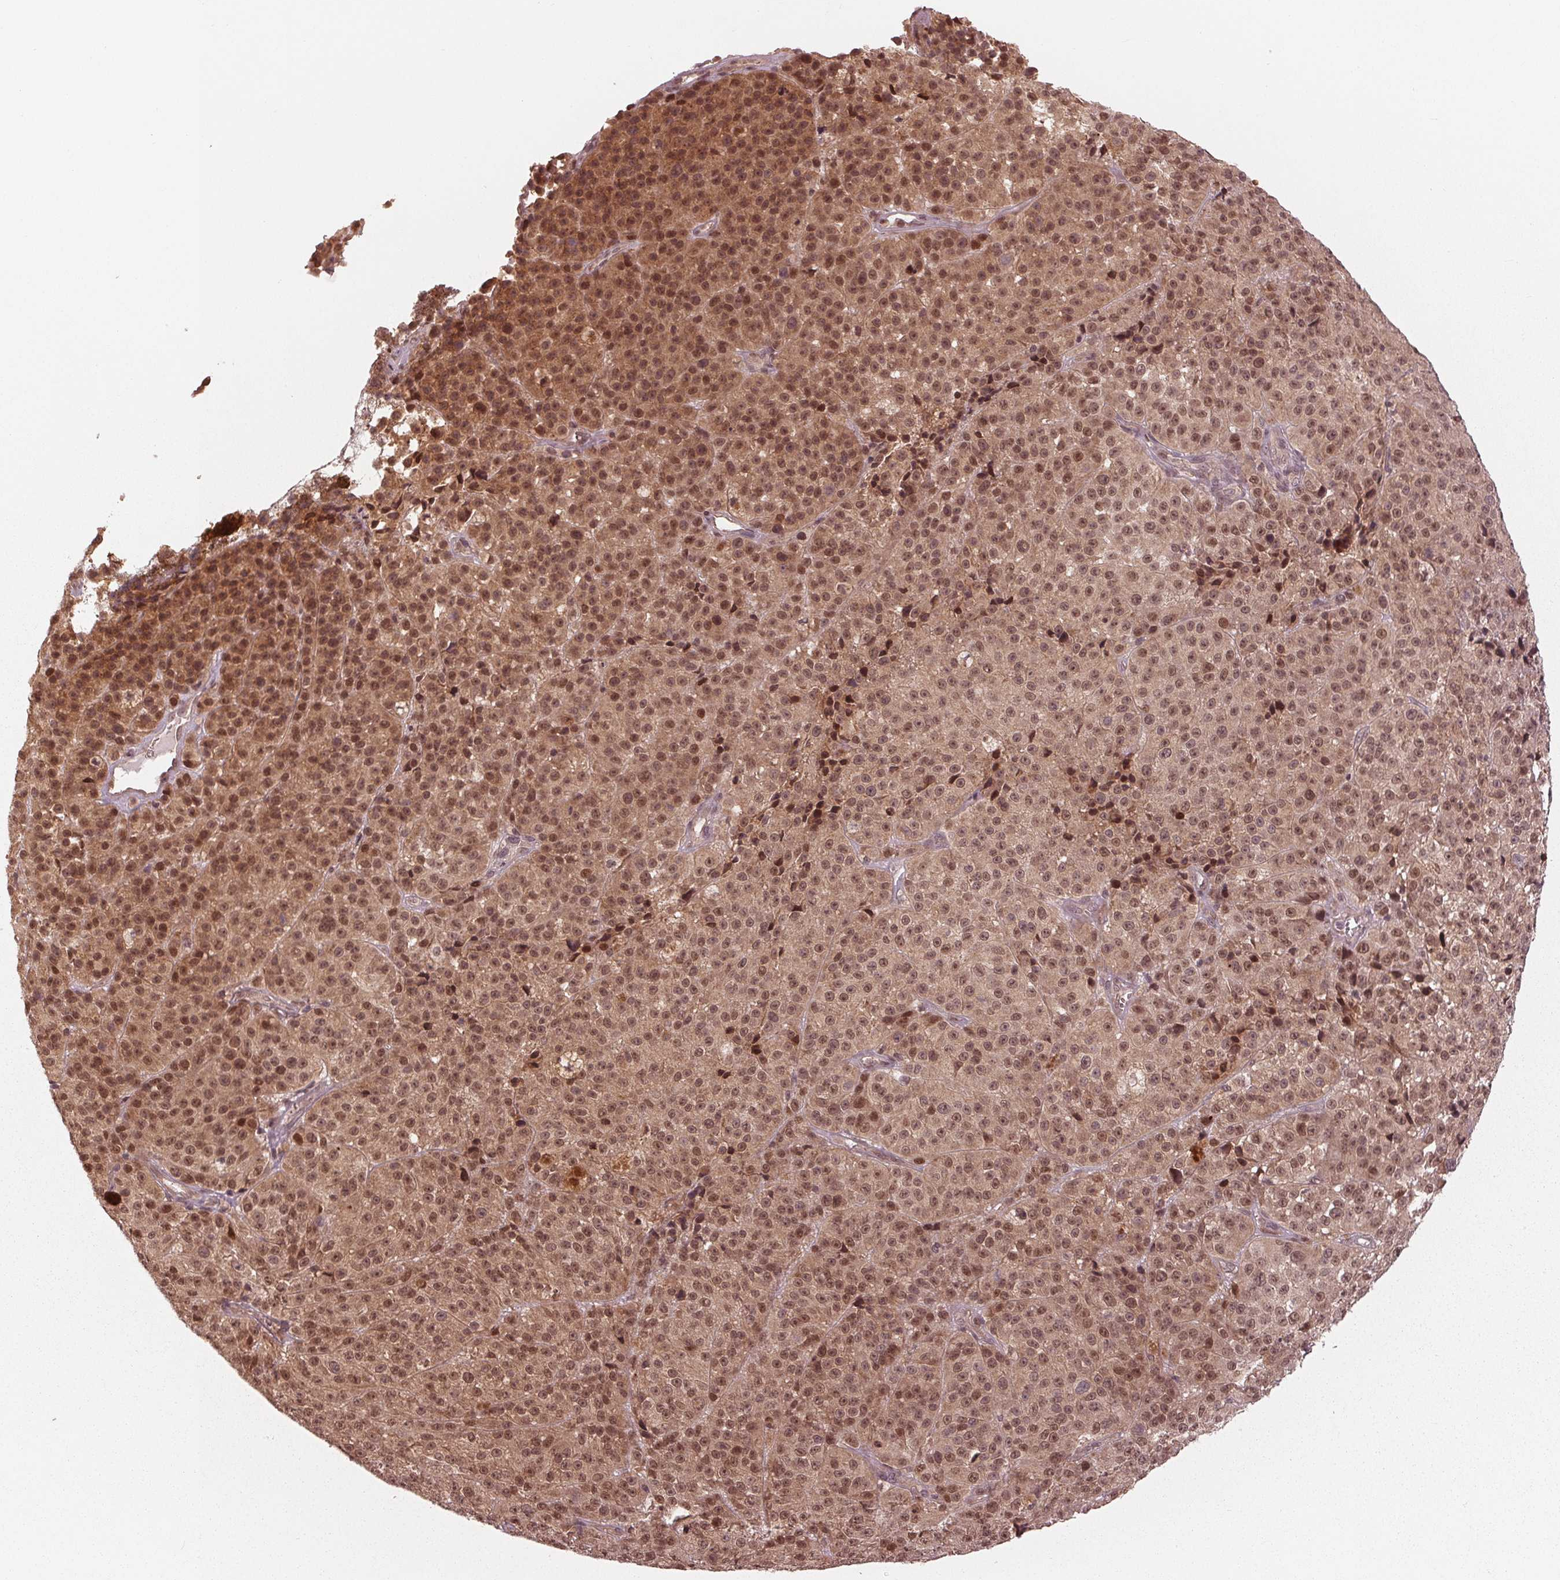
{"staining": {"intensity": "moderate", "quantity": ">75%", "location": "cytoplasmic/membranous,nuclear"}, "tissue": "melanoma", "cell_type": "Tumor cells", "image_type": "cancer", "snomed": [{"axis": "morphology", "description": "Malignant melanoma, NOS"}, {"axis": "topography", "description": "Skin"}], "caption": "Immunohistochemistry (IHC) histopathology image of human melanoma stained for a protein (brown), which demonstrates medium levels of moderate cytoplasmic/membranous and nuclear expression in approximately >75% of tumor cells.", "gene": "ZNF471", "patient": {"sex": "female", "age": 58}}